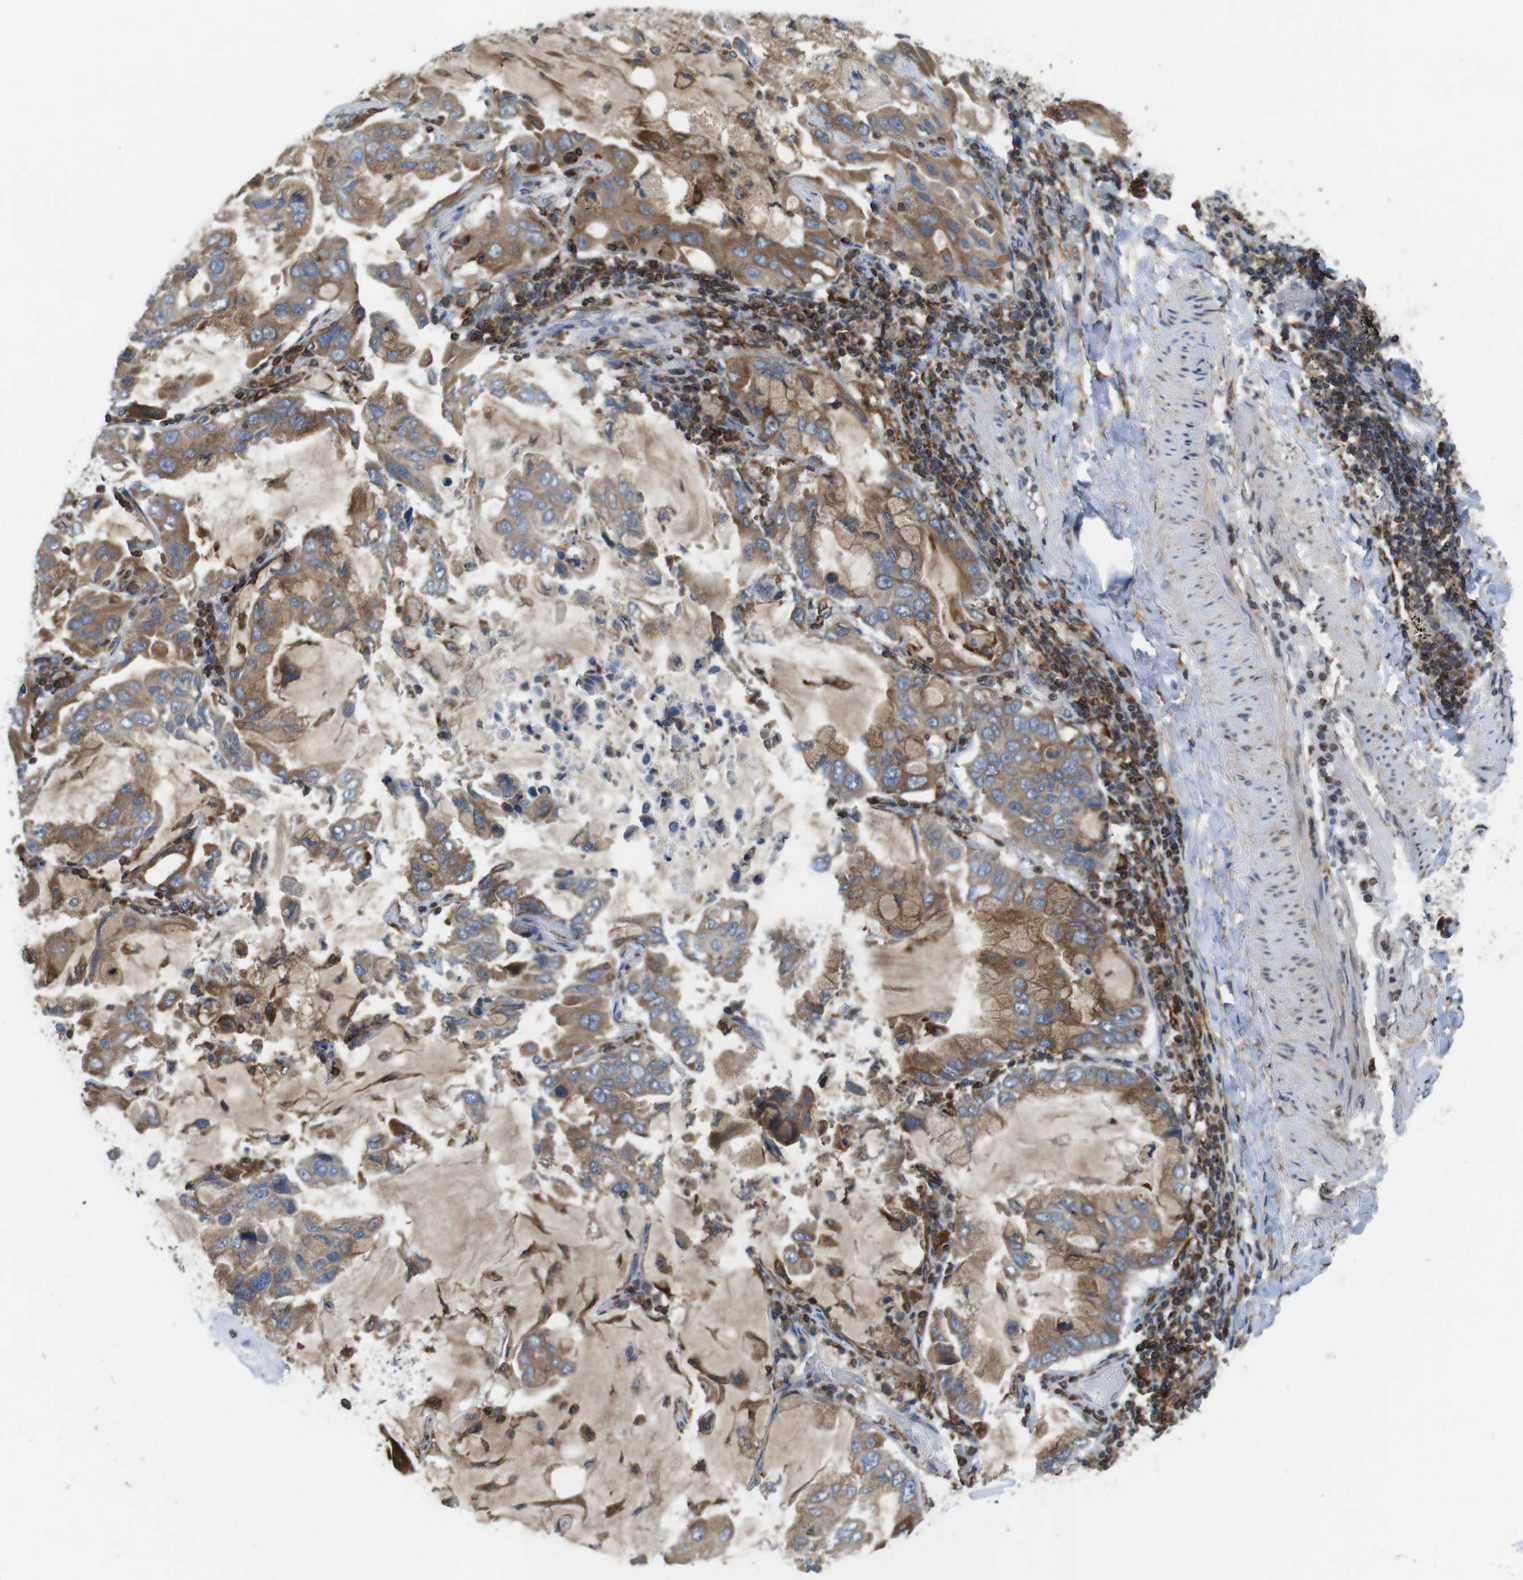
{"staining": {"intensity": "moderate", "quantity": ">75%", "location": "cytoplasmic/membranous"}, "tissue": "lung cancer", "cell_type": "Tumor cells", "image_type": "cancer", "snomed": [{"axis": "morphology", "description": "Adenocarcinoma, NOS"}, {"axis": "topography", "description": "Lung"}], "caption": "This is a histology image of immunohistochemistry (IHC) staining of lung cancer (adenocarcinoma), which shows moderate positivity in the cytoplasmic/membranous of tumor cells.", "gene": "ARL6IP5", "patient": {"sex": "male", "age": 64}}